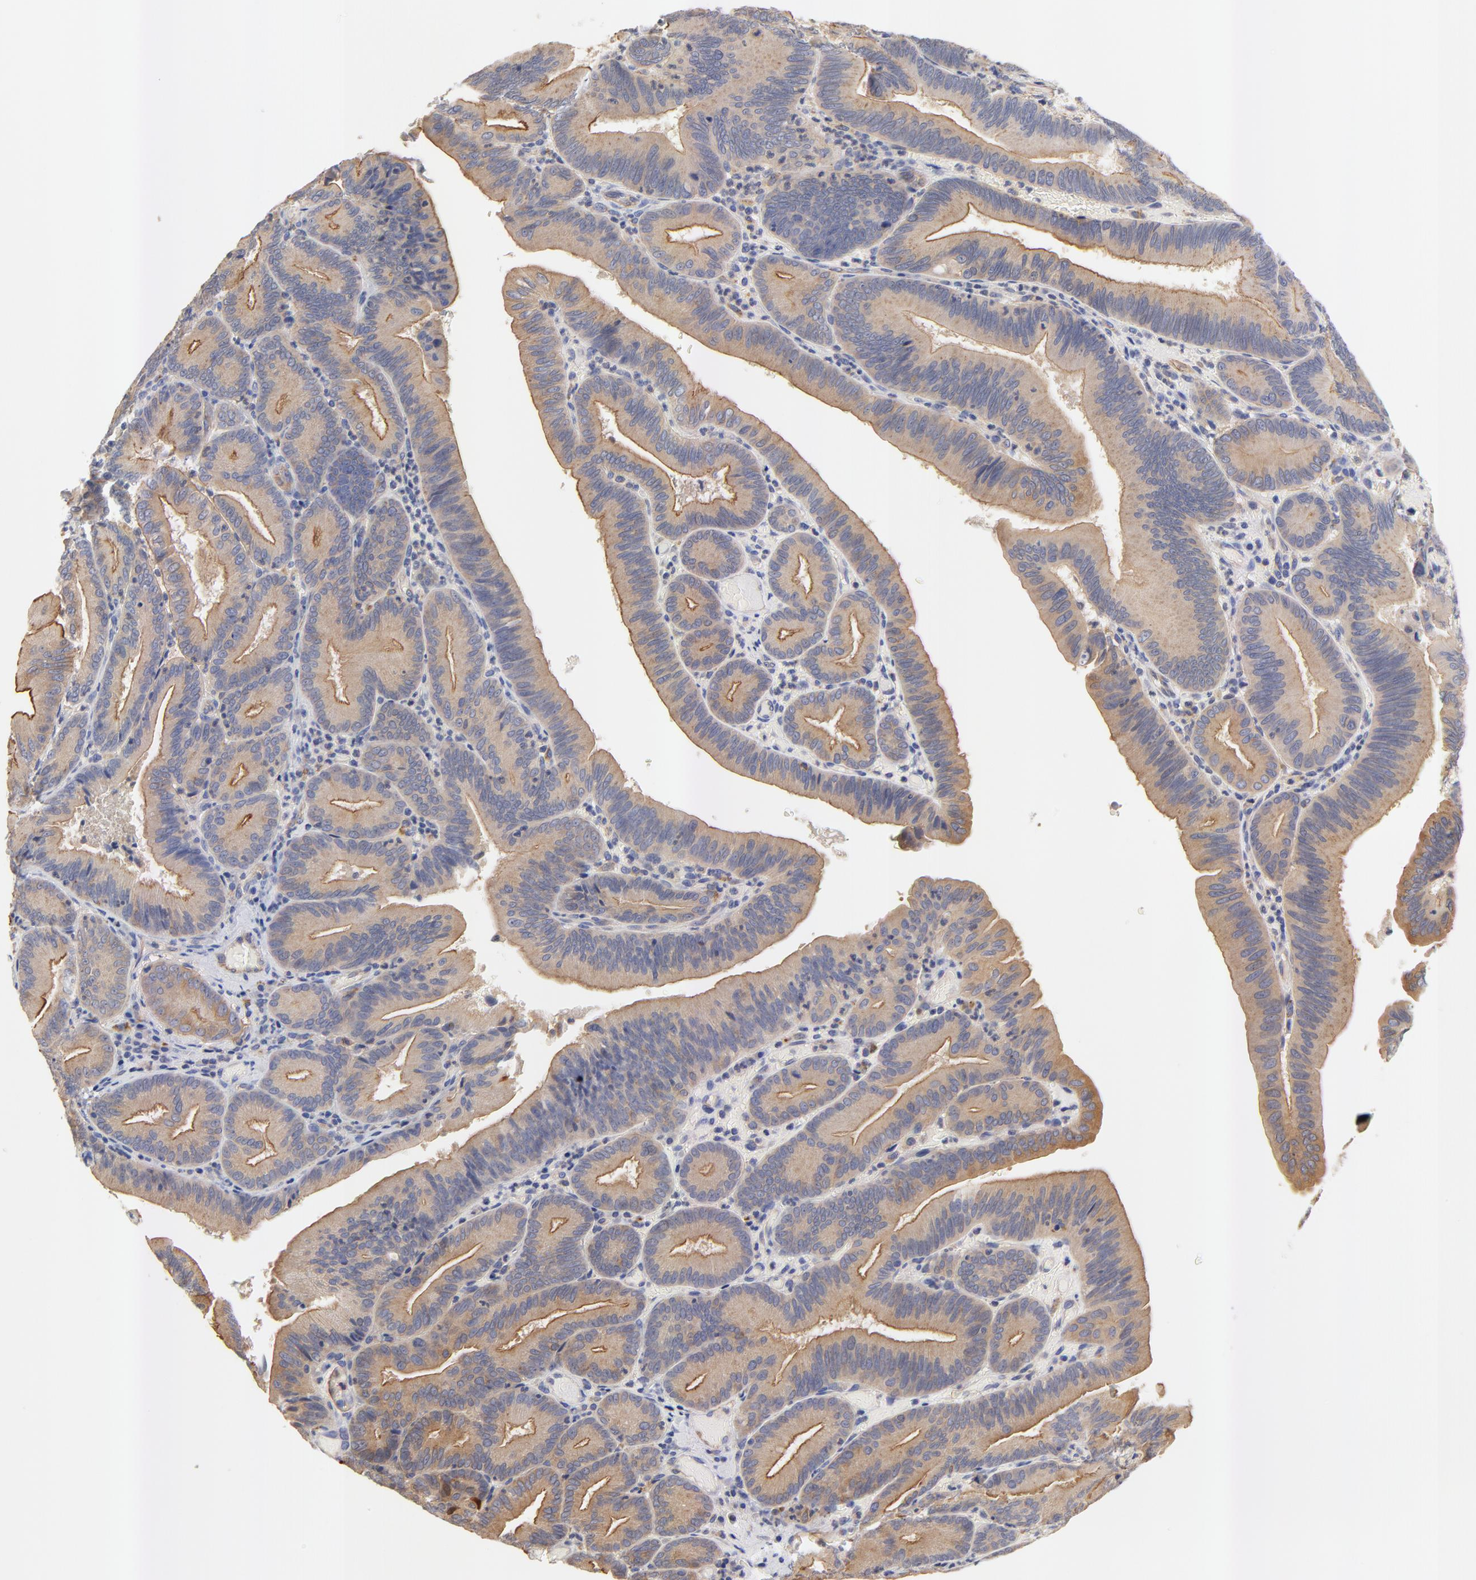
{"staining": {"intensity": "moderate", "quantity": ">75%", "location": "cytoplasmic/membranous"}, "tissue": "pancreatic cancer", "cell_type": "Tumor cells", "image_type": "cancer", "snomed": [{"axis": "morphology", "description": "Adenocarcinoma, NOS"}, {"axis": "topography", "description": "Pancreas"}], "caption": "Pancreatic cancer (adenocarcinoma) stained with DAB (3,3'-diaminobenzidine) IHC demonstrates medium levels of moderate cytoplasmic/membranous positivity in about >75% of tumor cells.", "gene": "FBXL2", "patient": {"sex": "male", "age": 82}}